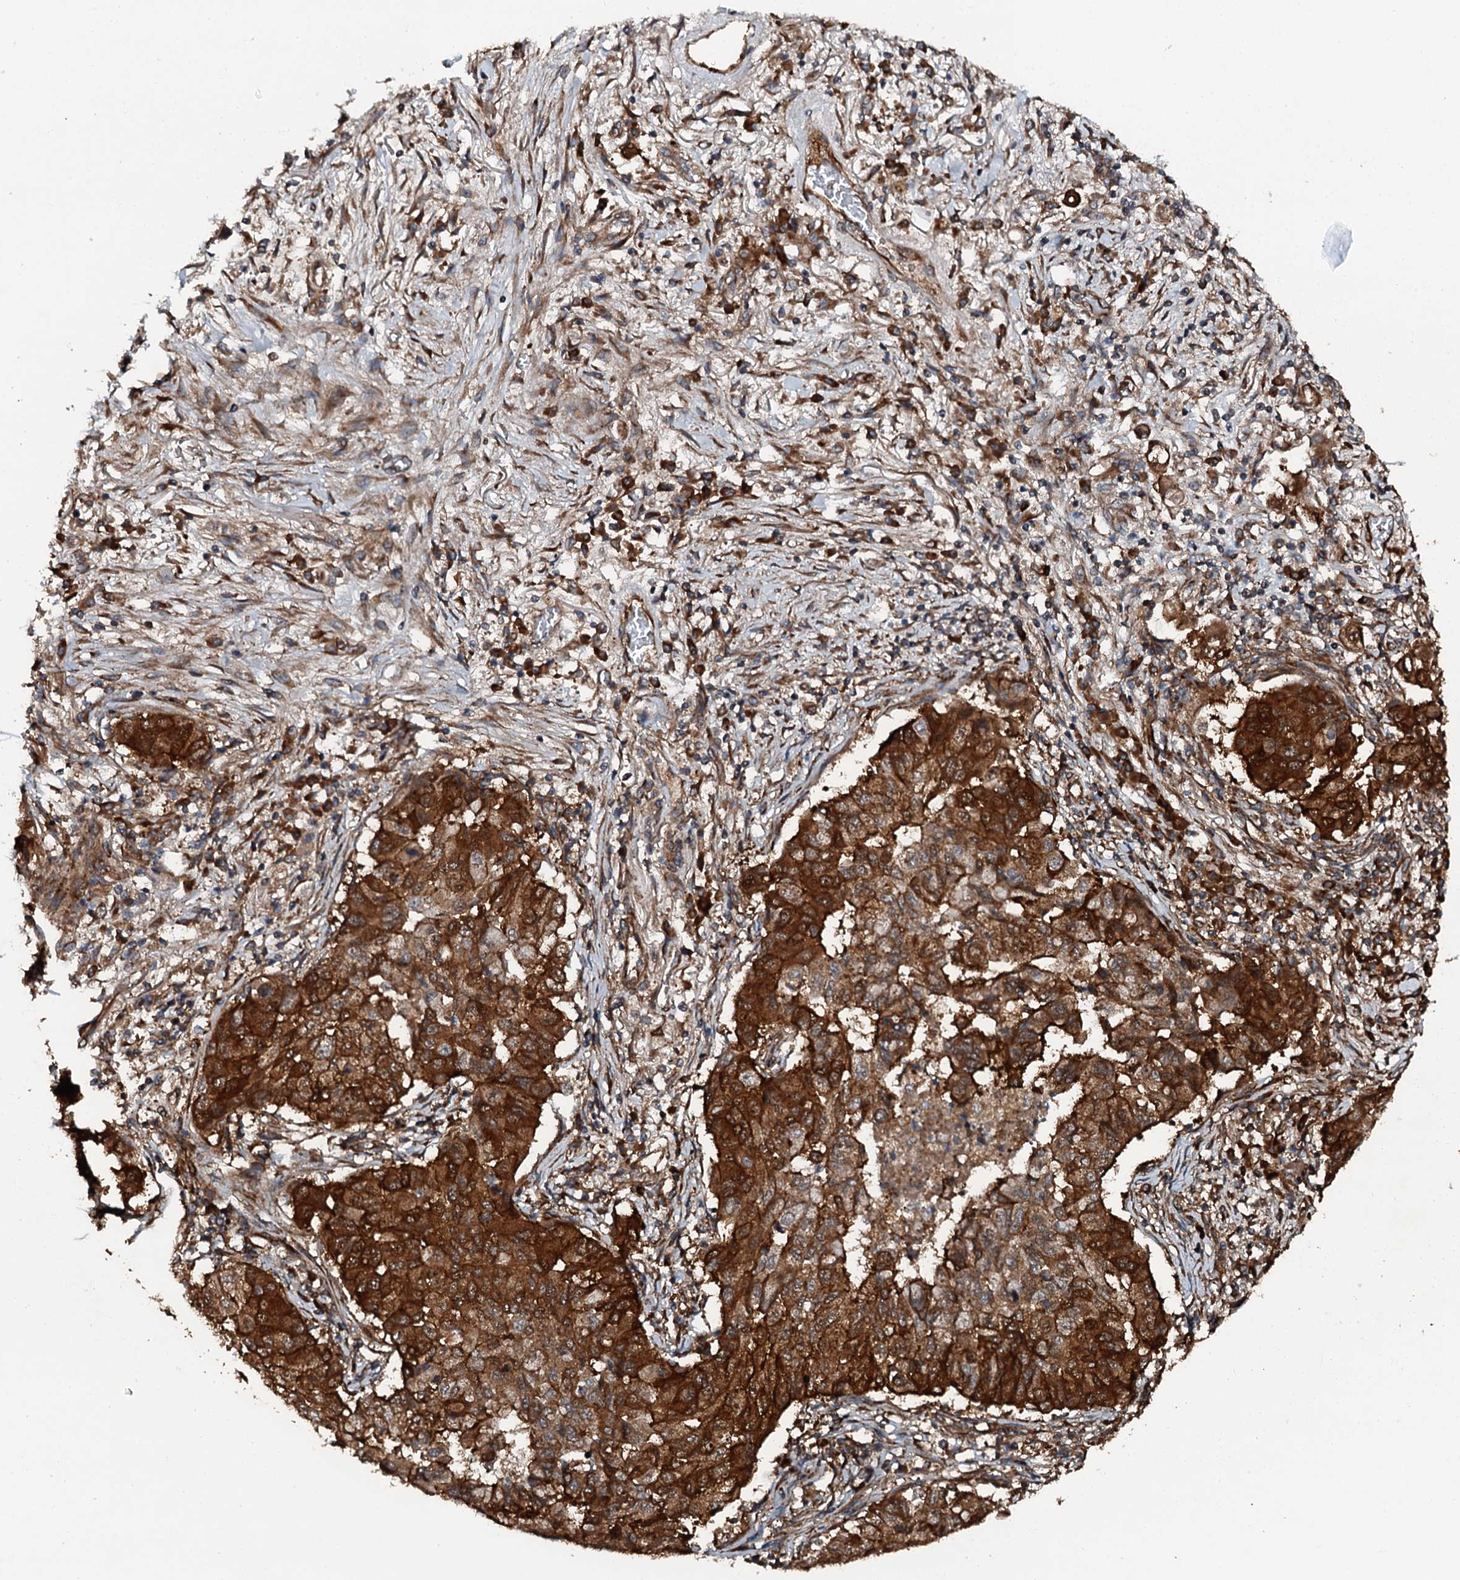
{"staining": {"intensity": "strong", "quantity": ">75%", "location": "cytoplasmic/membranous"}, "tissue": "lung cancer", "cell_type": "Tumor cells", "image_type": "cancer", "snomed": [{"axis": "morphology", "description": "Squamous cell carcinoma, NOS"}, {"axis": "topography", "description": "Lung"}], "caption": "DAB (3,3'-diaminobenzidine) immunohistochemical staining of lung cancer shows strong cytoplasmic/membranous protein positivity in approximately >75% of tumor cells.", "gene": "FLYWCH1", "patient": {"sex": "male", "age": 74}}